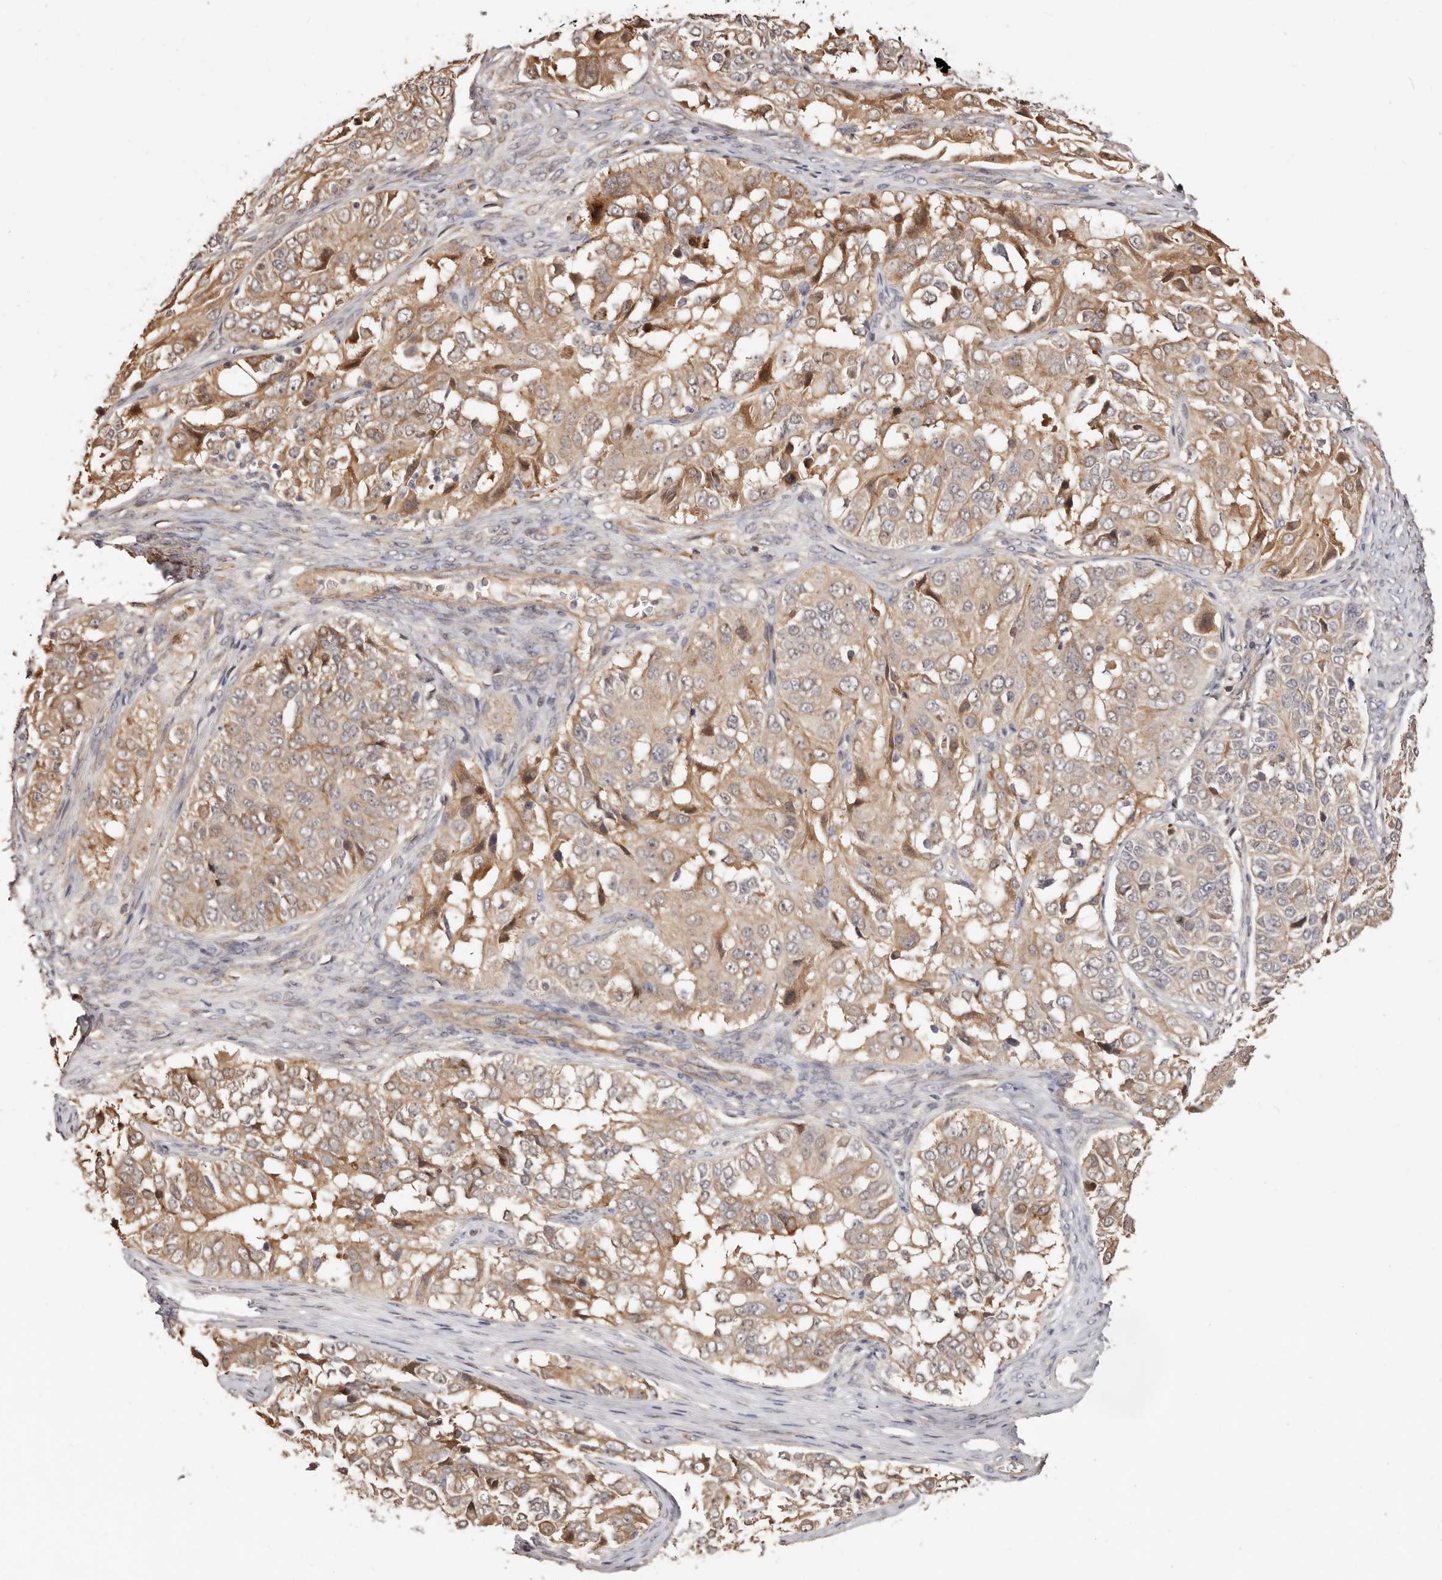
{"staining": {"intensity": "weak", "quantity": ">75%", "location": "cytoplasmic/membranous"}, "tissue": "ovarian cancer", "cell_type": "Tumor cells", "image_type": "cancer", "snomed": [{"axis": "morphology", "description": "Carcinoma, endometroid"}, {"axis": "topography", "description": "Ovary"}], "caption": "Immunohistochemical staining of ovarian cancer displays weak cytoplasmic/membranous protein staining in about >75% of tumor cells.", "gene": "TRIP13", "patient": {"sex": "female", "age": 51}}